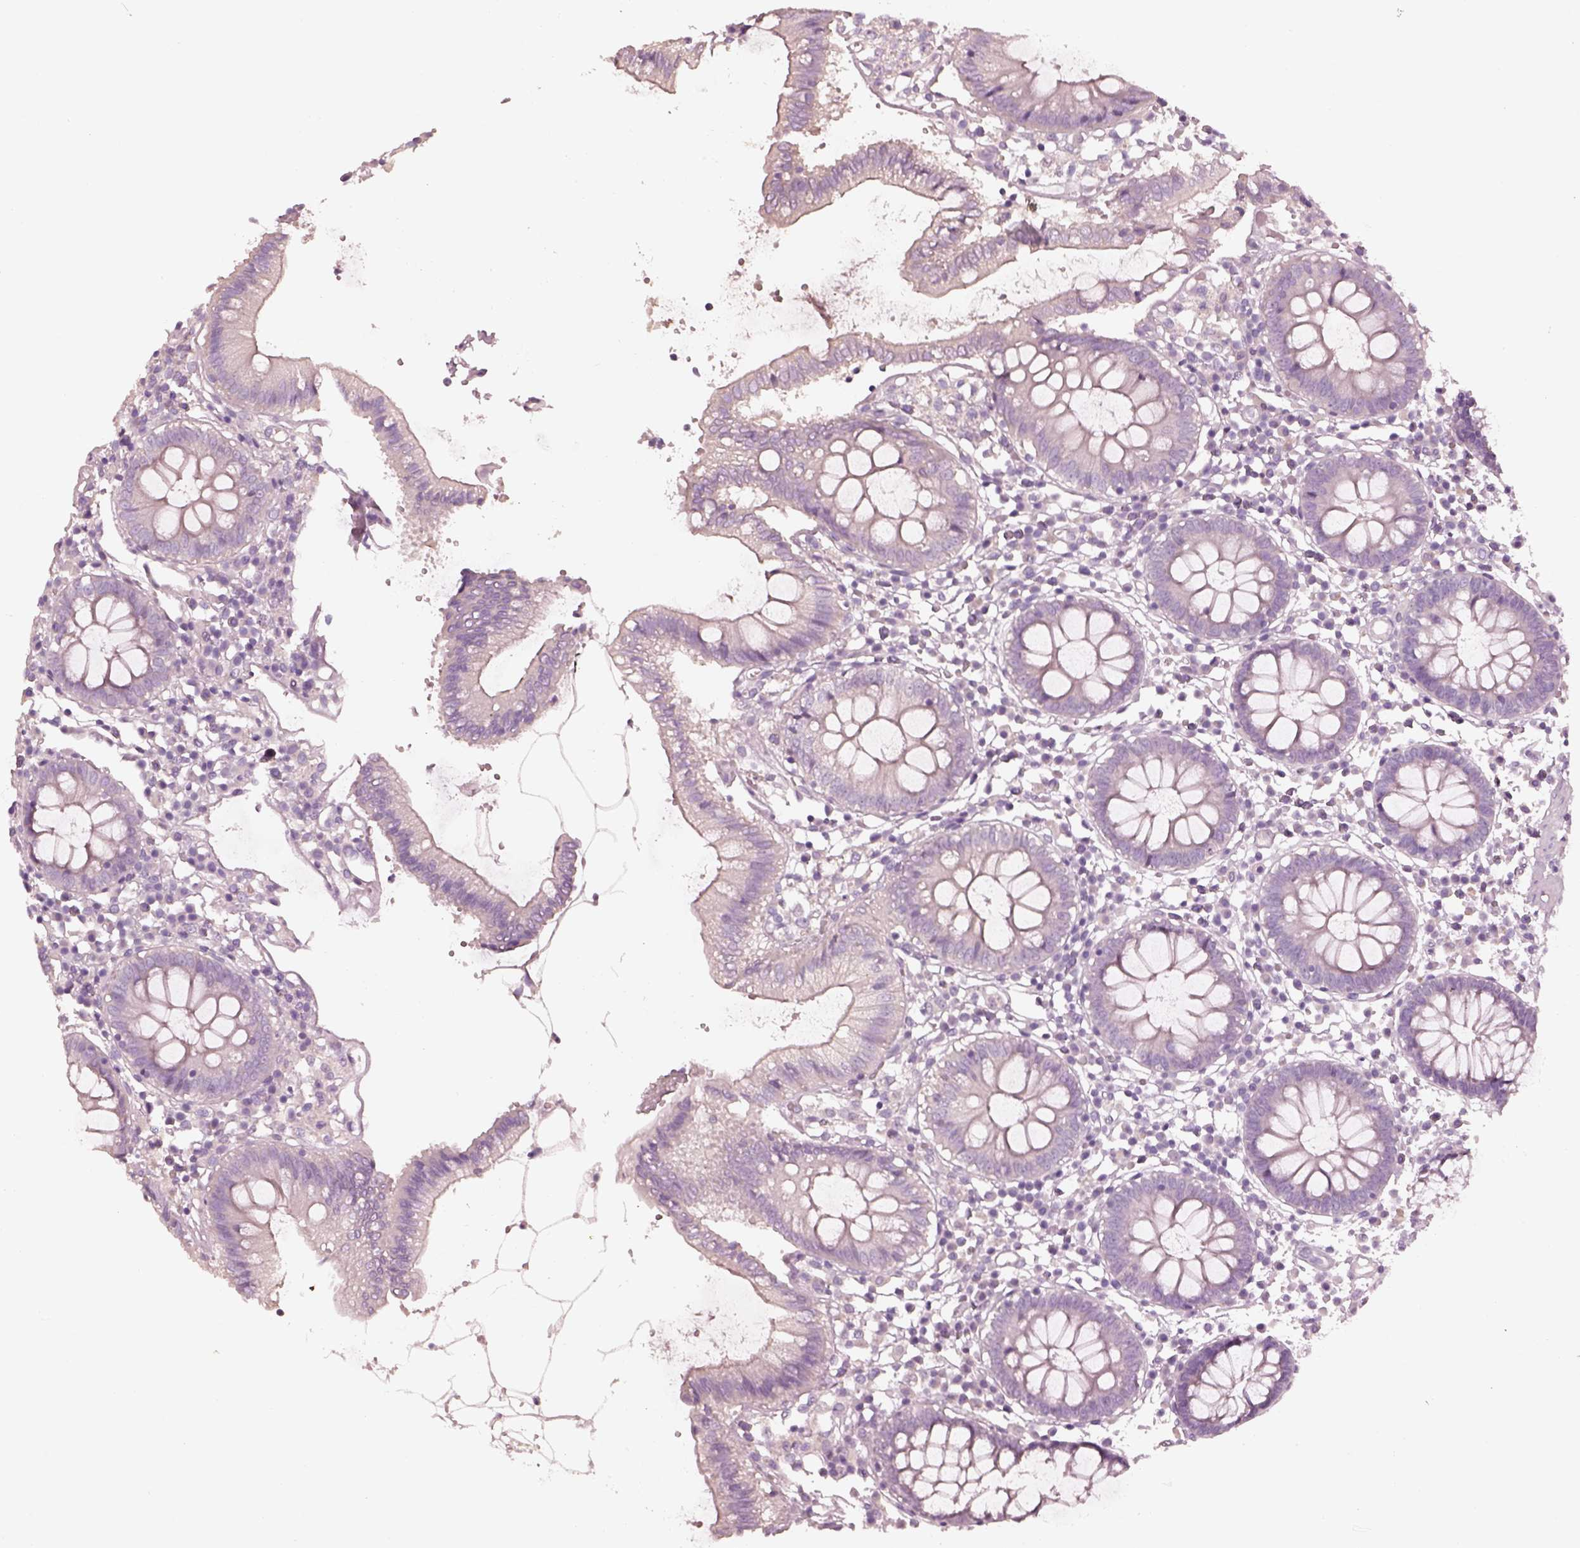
{"staining": {"intensity": "negative", "quantity": "none", "location": "none"}, "tissue": "colon", "cell_type": "Endothelial cells", "image_type": "normal", "snomed": [{"axis": "morphology", "description": "Normal tissue, NOS"}, {"axis": "morphology", "description": "Adenocarcinoma, NOS"}, {"axis": "topography", "description": "Colon"}], "caption": "Immunohistochemical staining of unremarkable human colon demonstrates no significant expression in endothelial cells. (DAB IHC with hematoxylin counter stain).", "gene": "ZP4", "patient": {"sex": "male", "age": 83}}